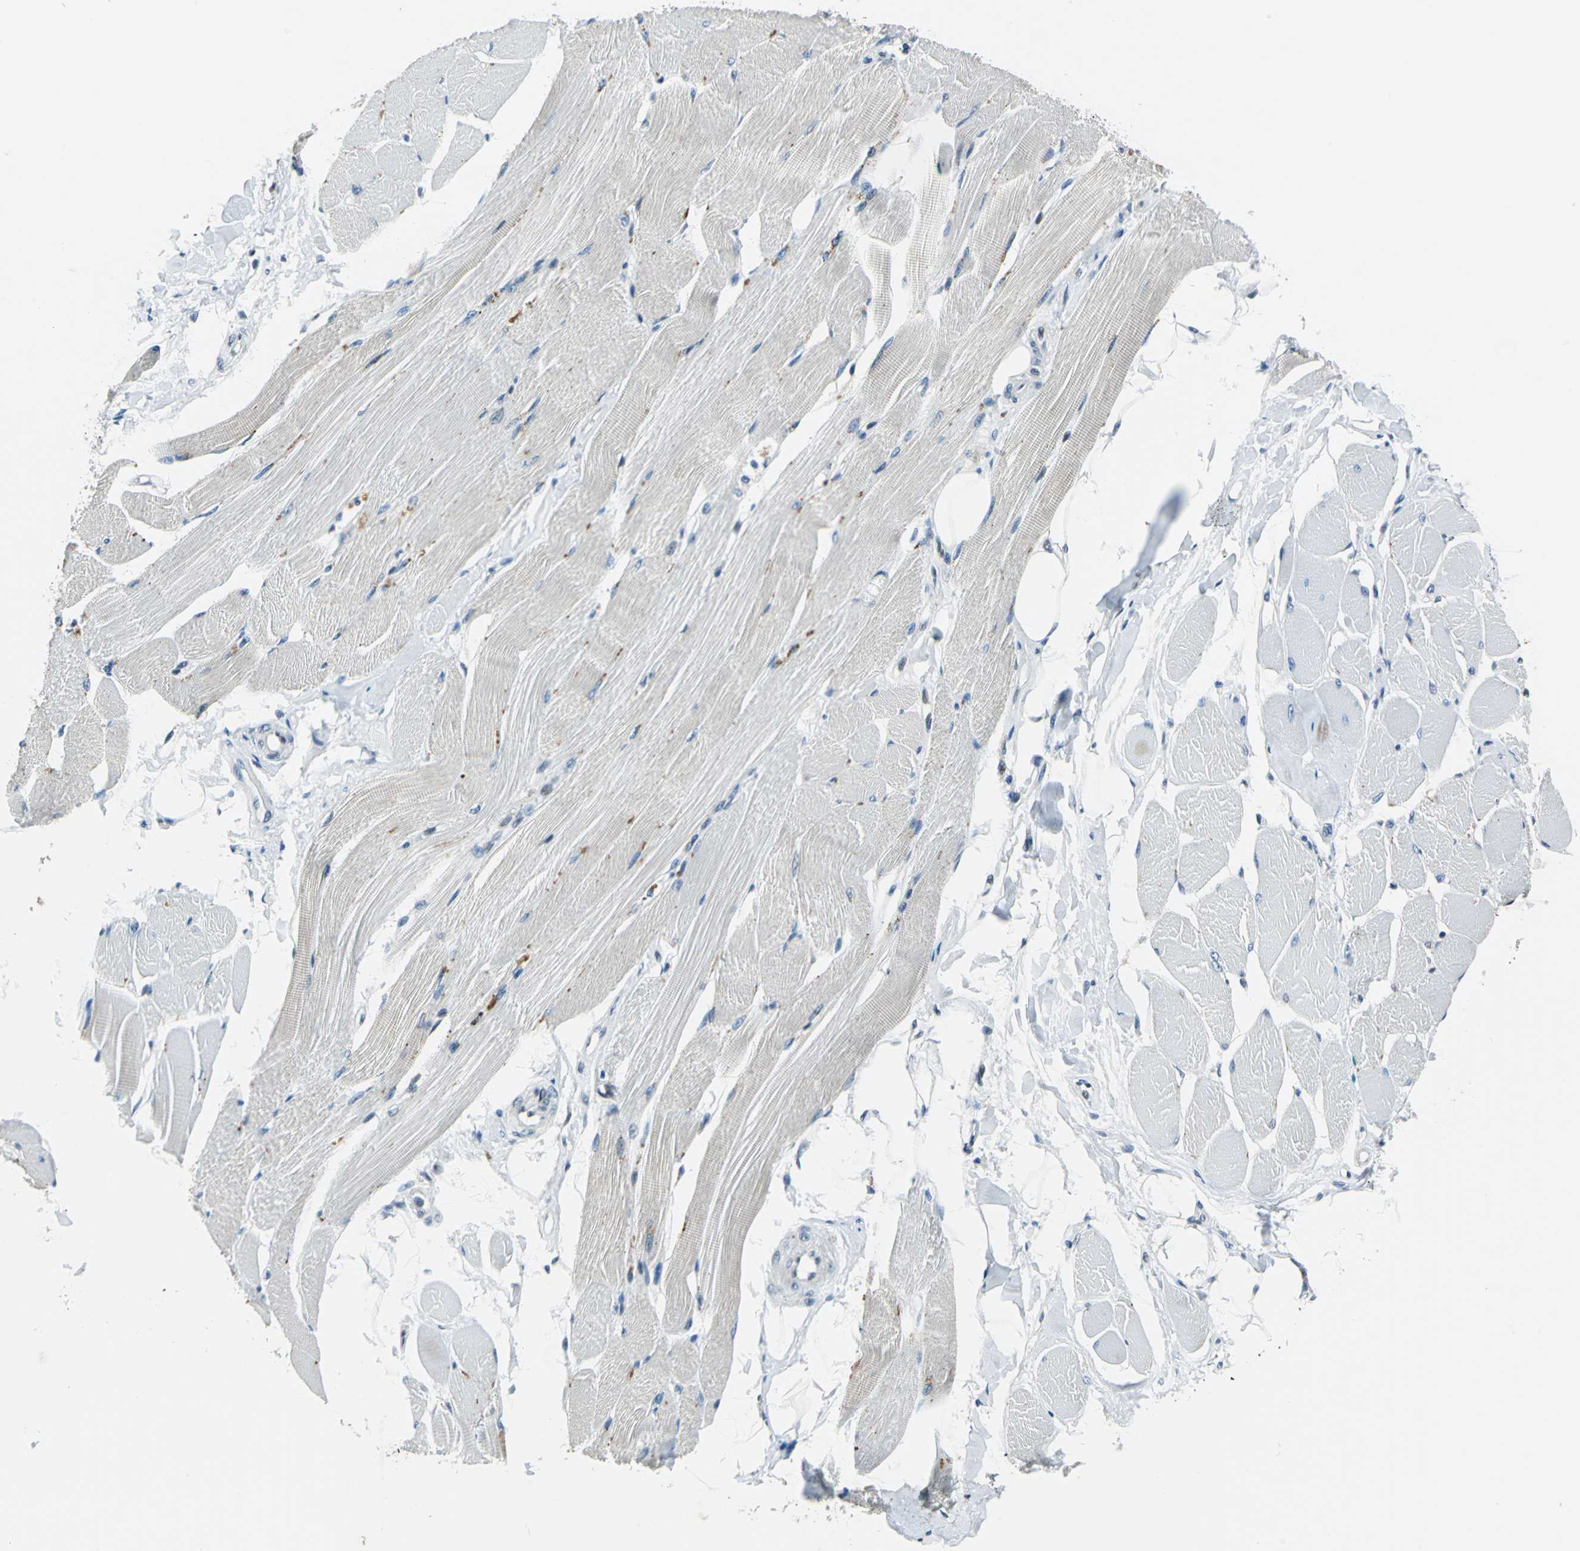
{"staining": {"intensity": "negative", "quantity": "none", "location": "none"}, "tissue": "skeletal muscle", "cell_type": "Myocytes", "image_type": "normal", "snomed": [{"axis": "morphology", "description": "Normal tissue, NOS"}, {"axis": "topography", "description": "Skeletal muscle"}, {"axis": "topography", "description": "Peripheral nerve tissue"}], "caption": "Myocytes are negative for brown protein staining in benign skeletal muscle. (Immunohistochemistry, brightfield microscopy, high magnification).", "gene": "HCFC2", "patient": {"sex": "female", "age": 84}}